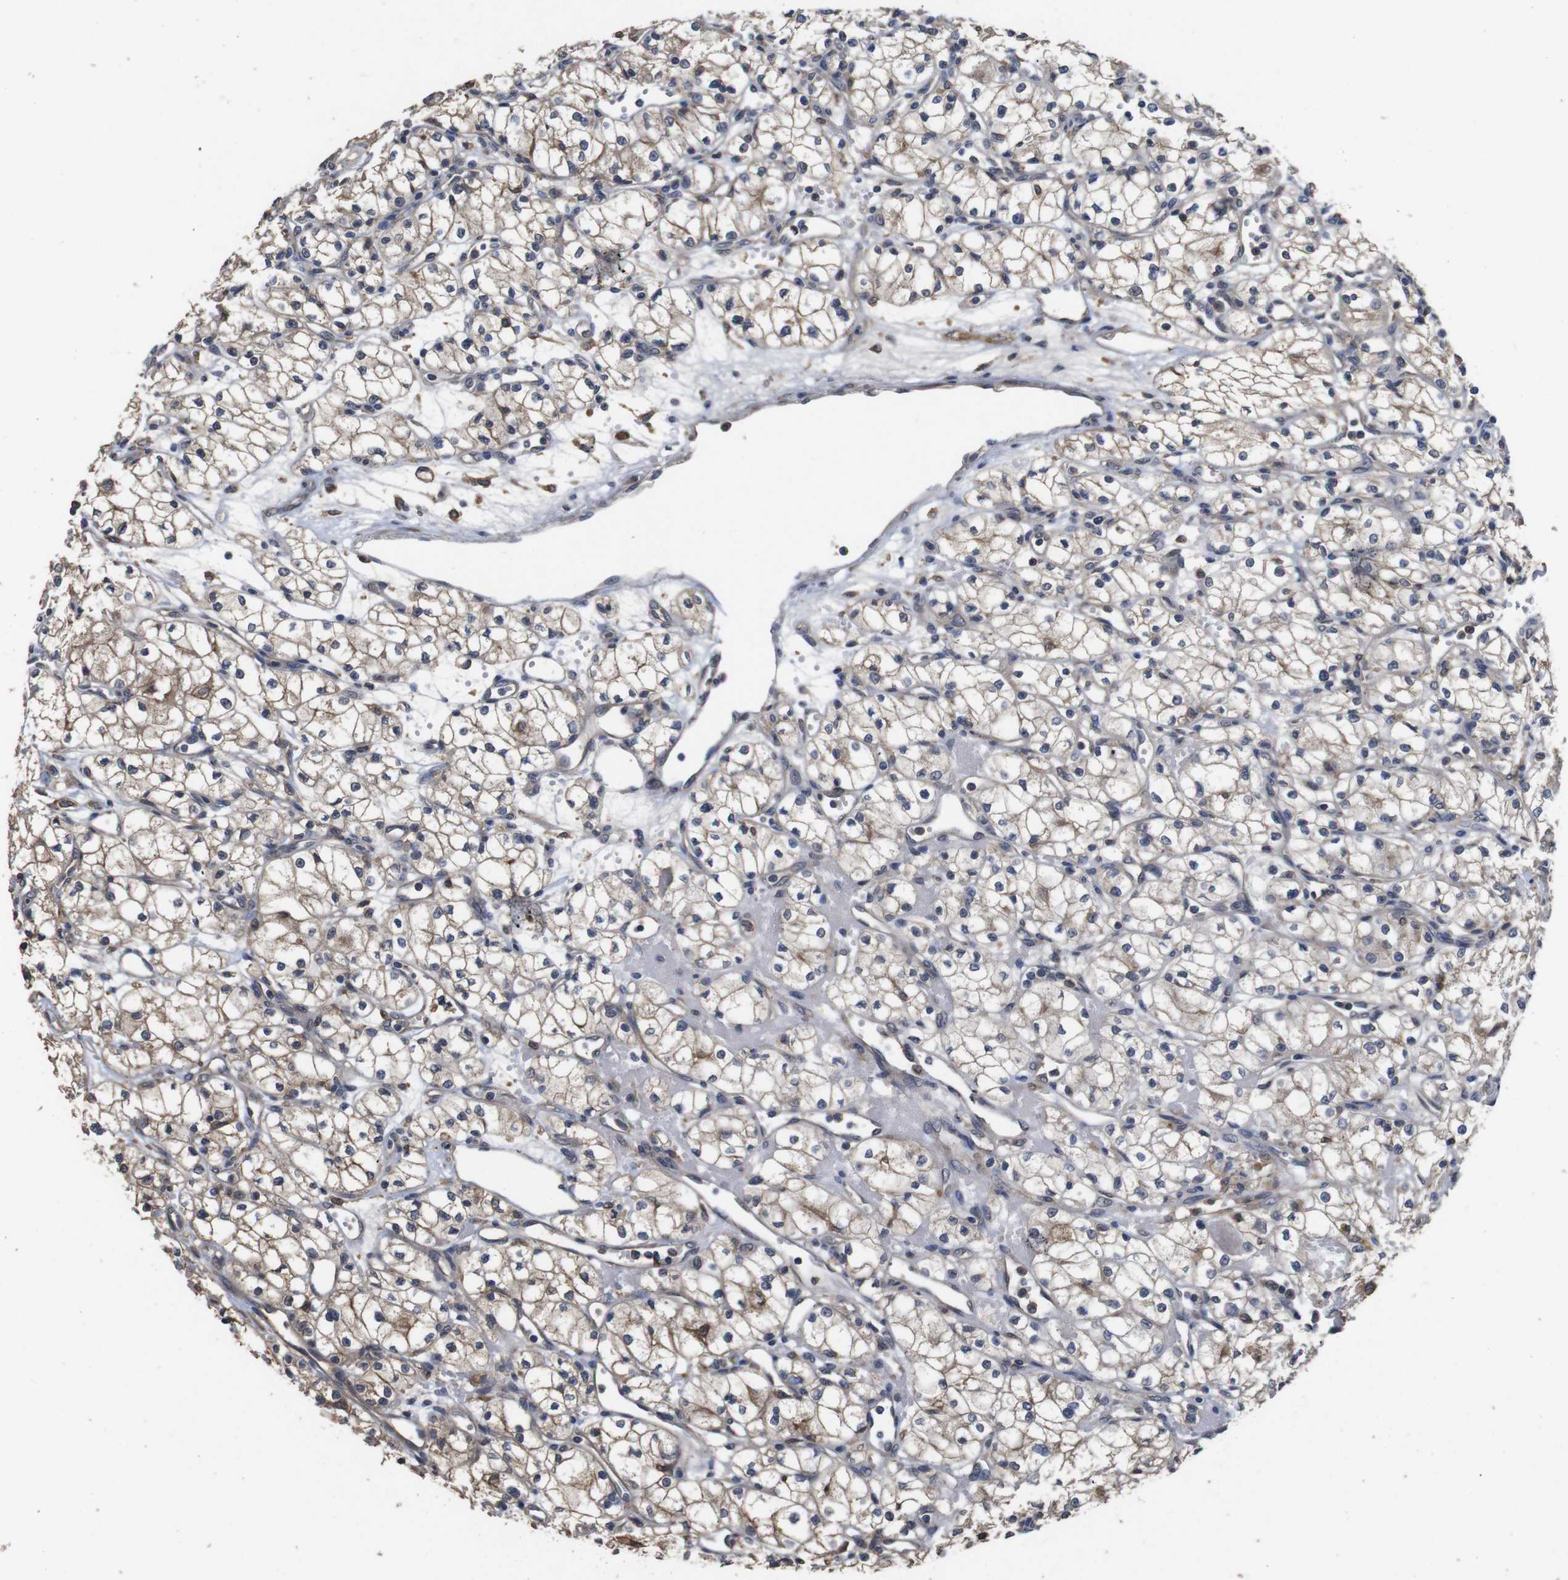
{"staining": {"intensity": "weak", "quantity": "25%-75%", "location": "cytoplasmic/membranous"}, "tissue": "renal cancer", "cell_type": "Tumor cells", "image_type": "cancer", "snomed": [{"axis": "morphology", "description": "Normal tissue, NOS"}, {"axis": "morphology", "description": "Adenocarcinoma, NOS"}, {"axis": "topography", "description": "Kidney"}], "caption": "The image displays a brown stain indicating the presence of a protein in the cytoplasmic/membranous of tumor cells in renal adenocarcinoma.", "gene": "ARHGAP24", "patient": {"sex": "male", "age": 59}}